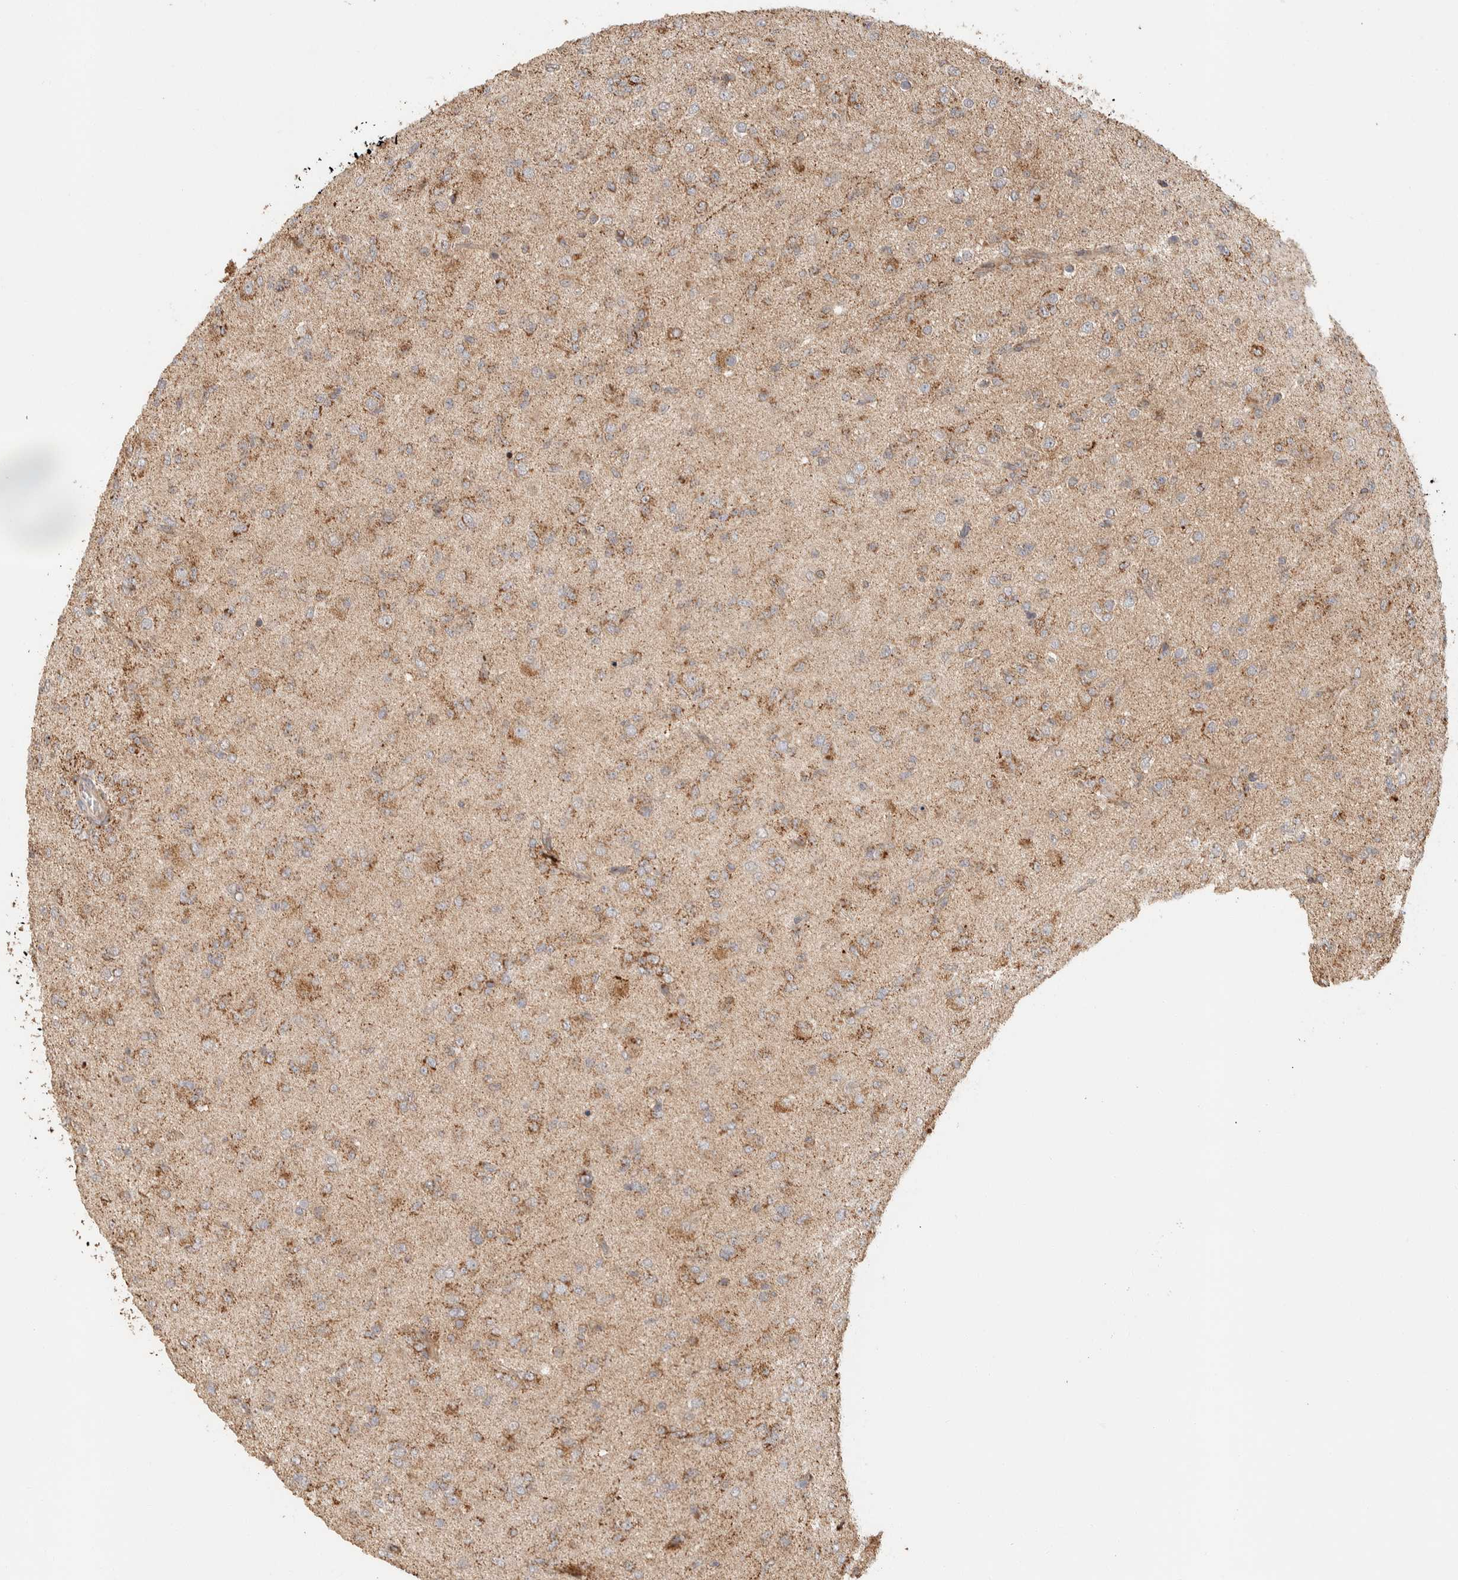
{"staining": {"intensity": "weak", "quantity": ">75%", "location": "cytoplasmic/membranous"}, "tissue": "glioma", "cell_type": "Tumor cells", "image_type": "cancer", "snomed": [{"axis": "morphology", "description": "Glioma, malignant, Low grade"}, {"axis": "topography", "description": "Brain"}], "caption": "DAB immunohistochemical staining of malignant low-grade glioma shows weak cytoplasmic/membranous protein staining in approximately >75% of tumor cells.", "gene": "KIF9", "patient": {"sex": "male", "age": 65}}